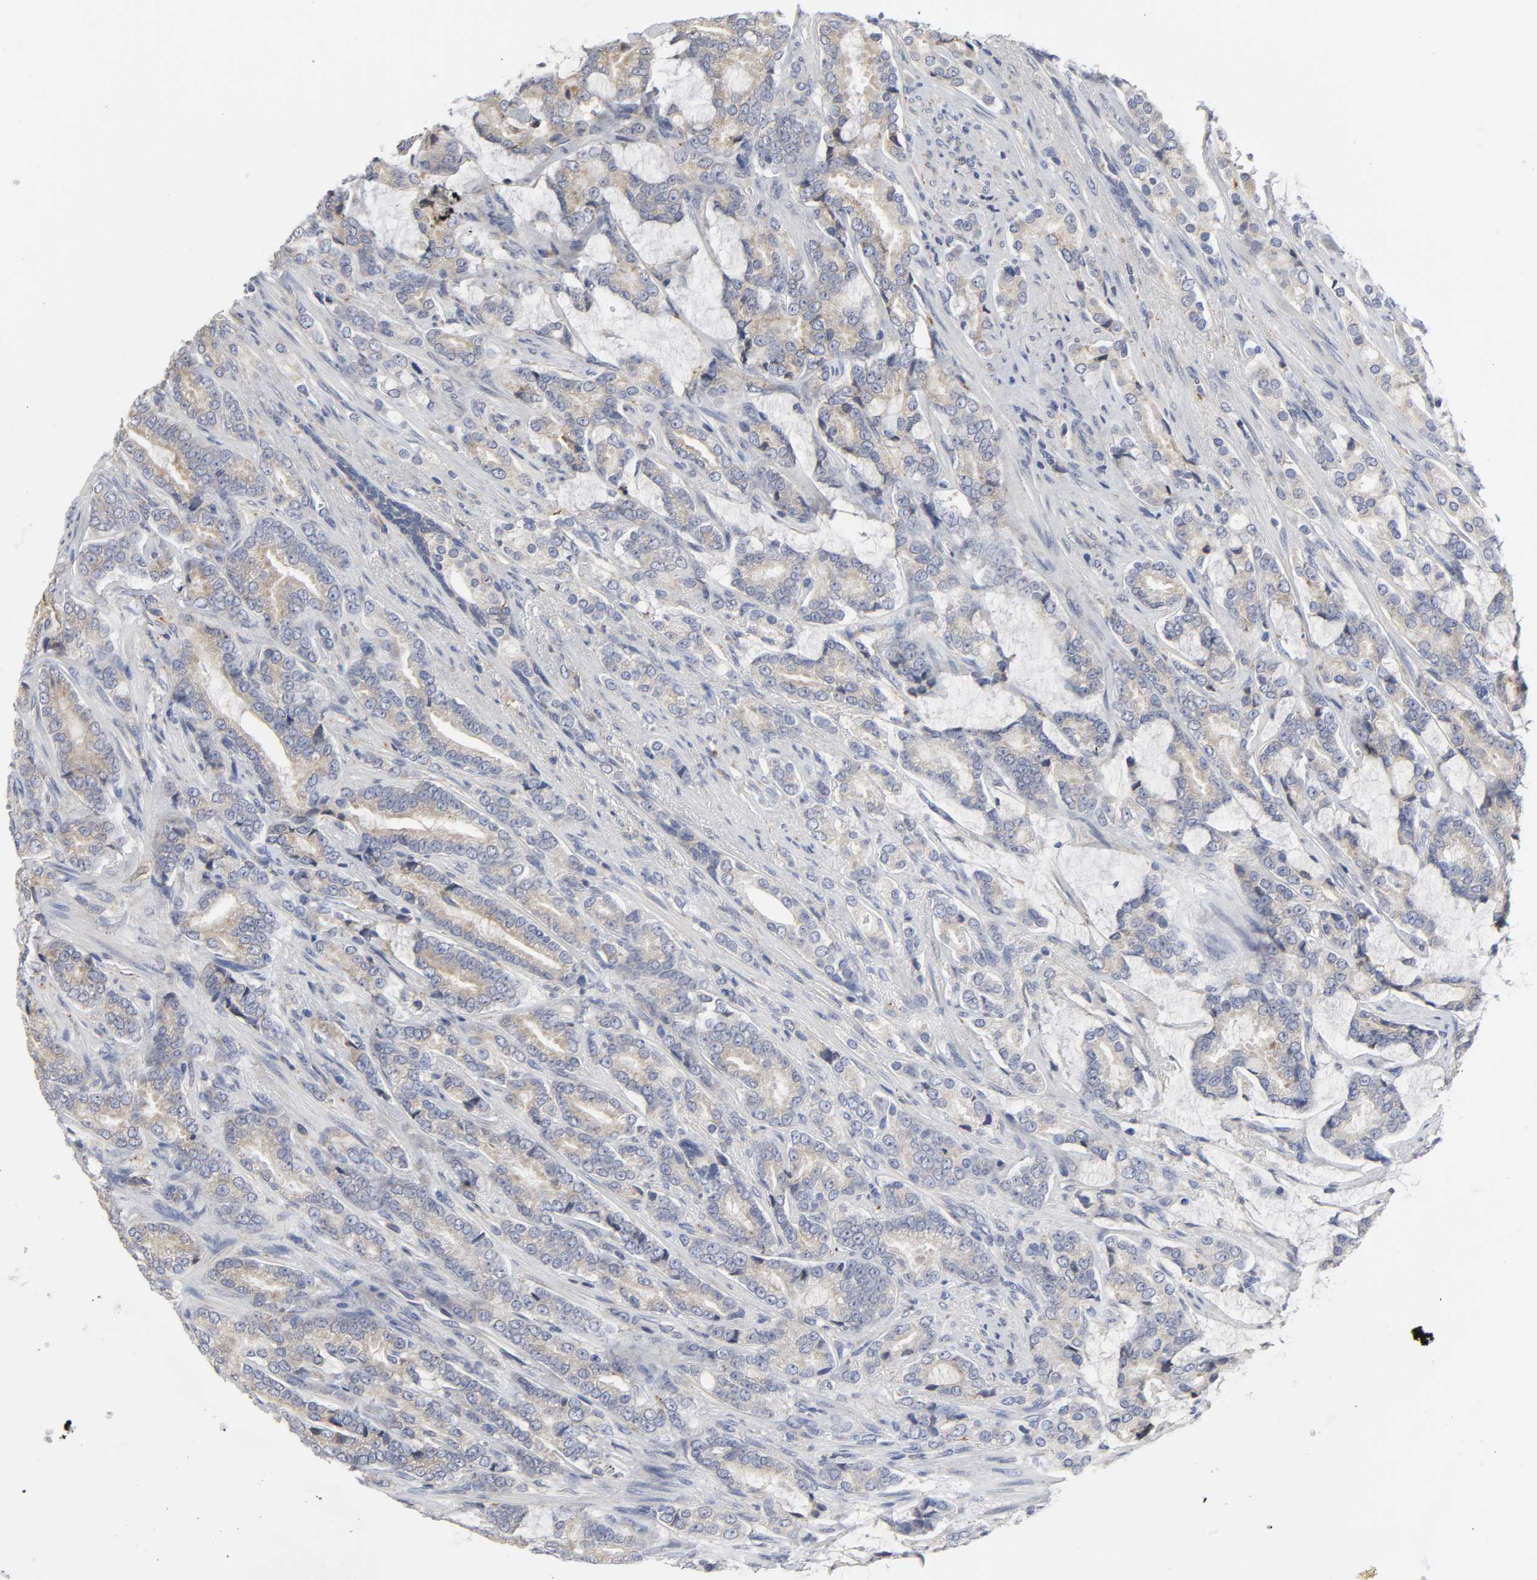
{"staining": {"intensity": "weak", "quantity": ">75%", "location": "cytoplasmic/membranous"}, "tissue": "prostate cancer", "cell_type": "Tumor cells", "image_type": "cancer", "snomed": [{"axis": "morphology", "description": "Adenocarcinoma, Low grade"}, {"axis": "topography", "description": "Prostate"}], "caption": "Immunohistochemistry histopathology image of human prostate cancer (low-grade adenocarcinoma) stained for a protein (brown), which displays low levels of weak cytoplasmic/membranous expression in approximately >75% of tumor cells.", "gene": "HCK", "patient": {"sex": "male", "age": 58}}